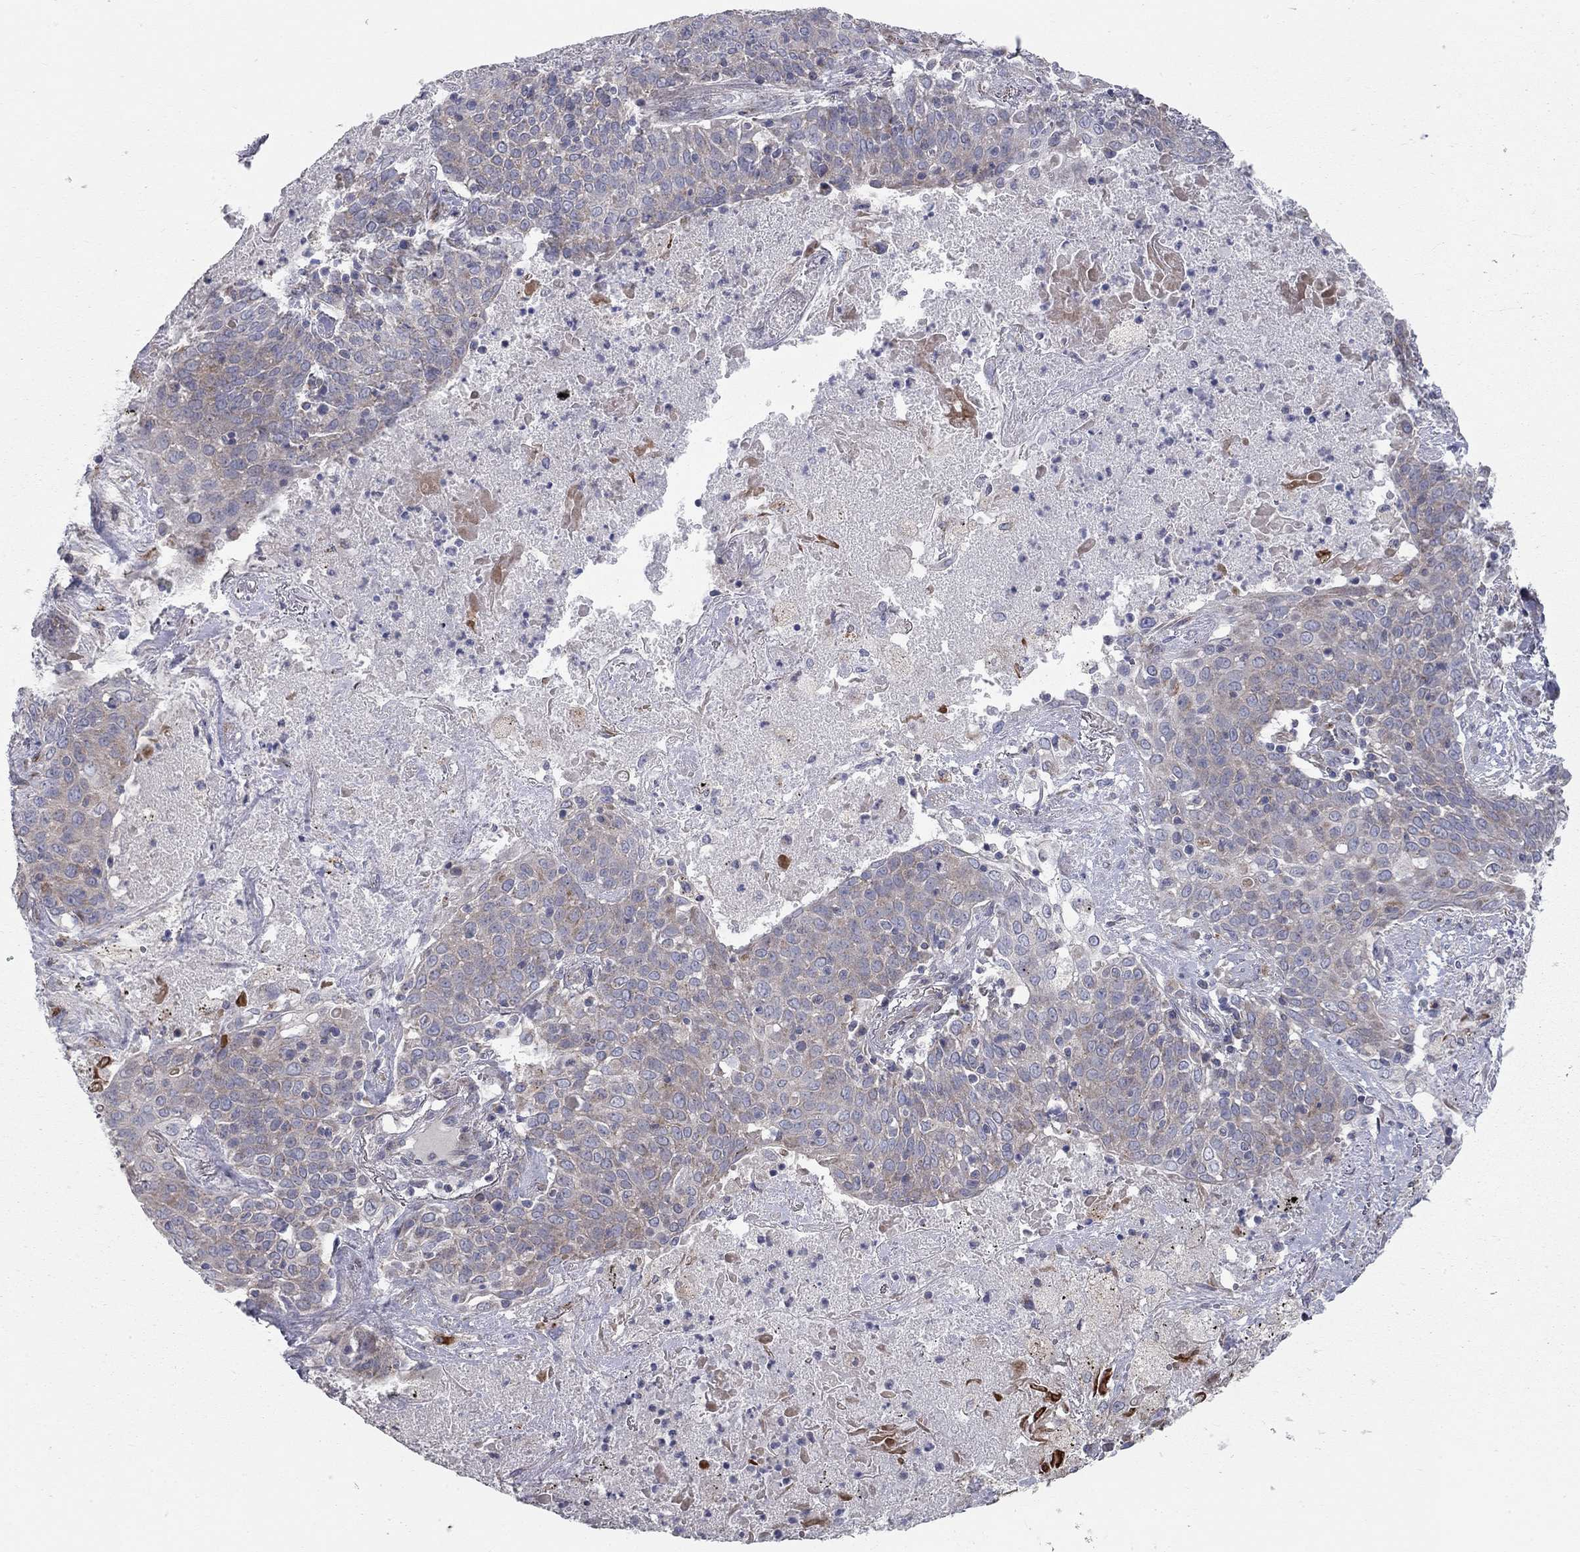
{"staining": {"intensity": "weak", "quantity": ">75%", "location": "cytoplasmic/membranous"}, "tissue": "lung cancer", "cell_type": "Tumor cells", "image_type": "cancer", "snomed": [{"axis": "morphology", "description": "Squamous cell carcinoma, NOS"}, {"axis": "topography", "description": "Lung"}], "caption": "Immunohistochemistry (IHC) of human lung squamous cell carcinoma shows low levels of weak cytoplasmic/membranous positivity in about >75% of tumor cells.", "gene": "KANSL1L", "patient": {"sex": "male", "age": 82}}